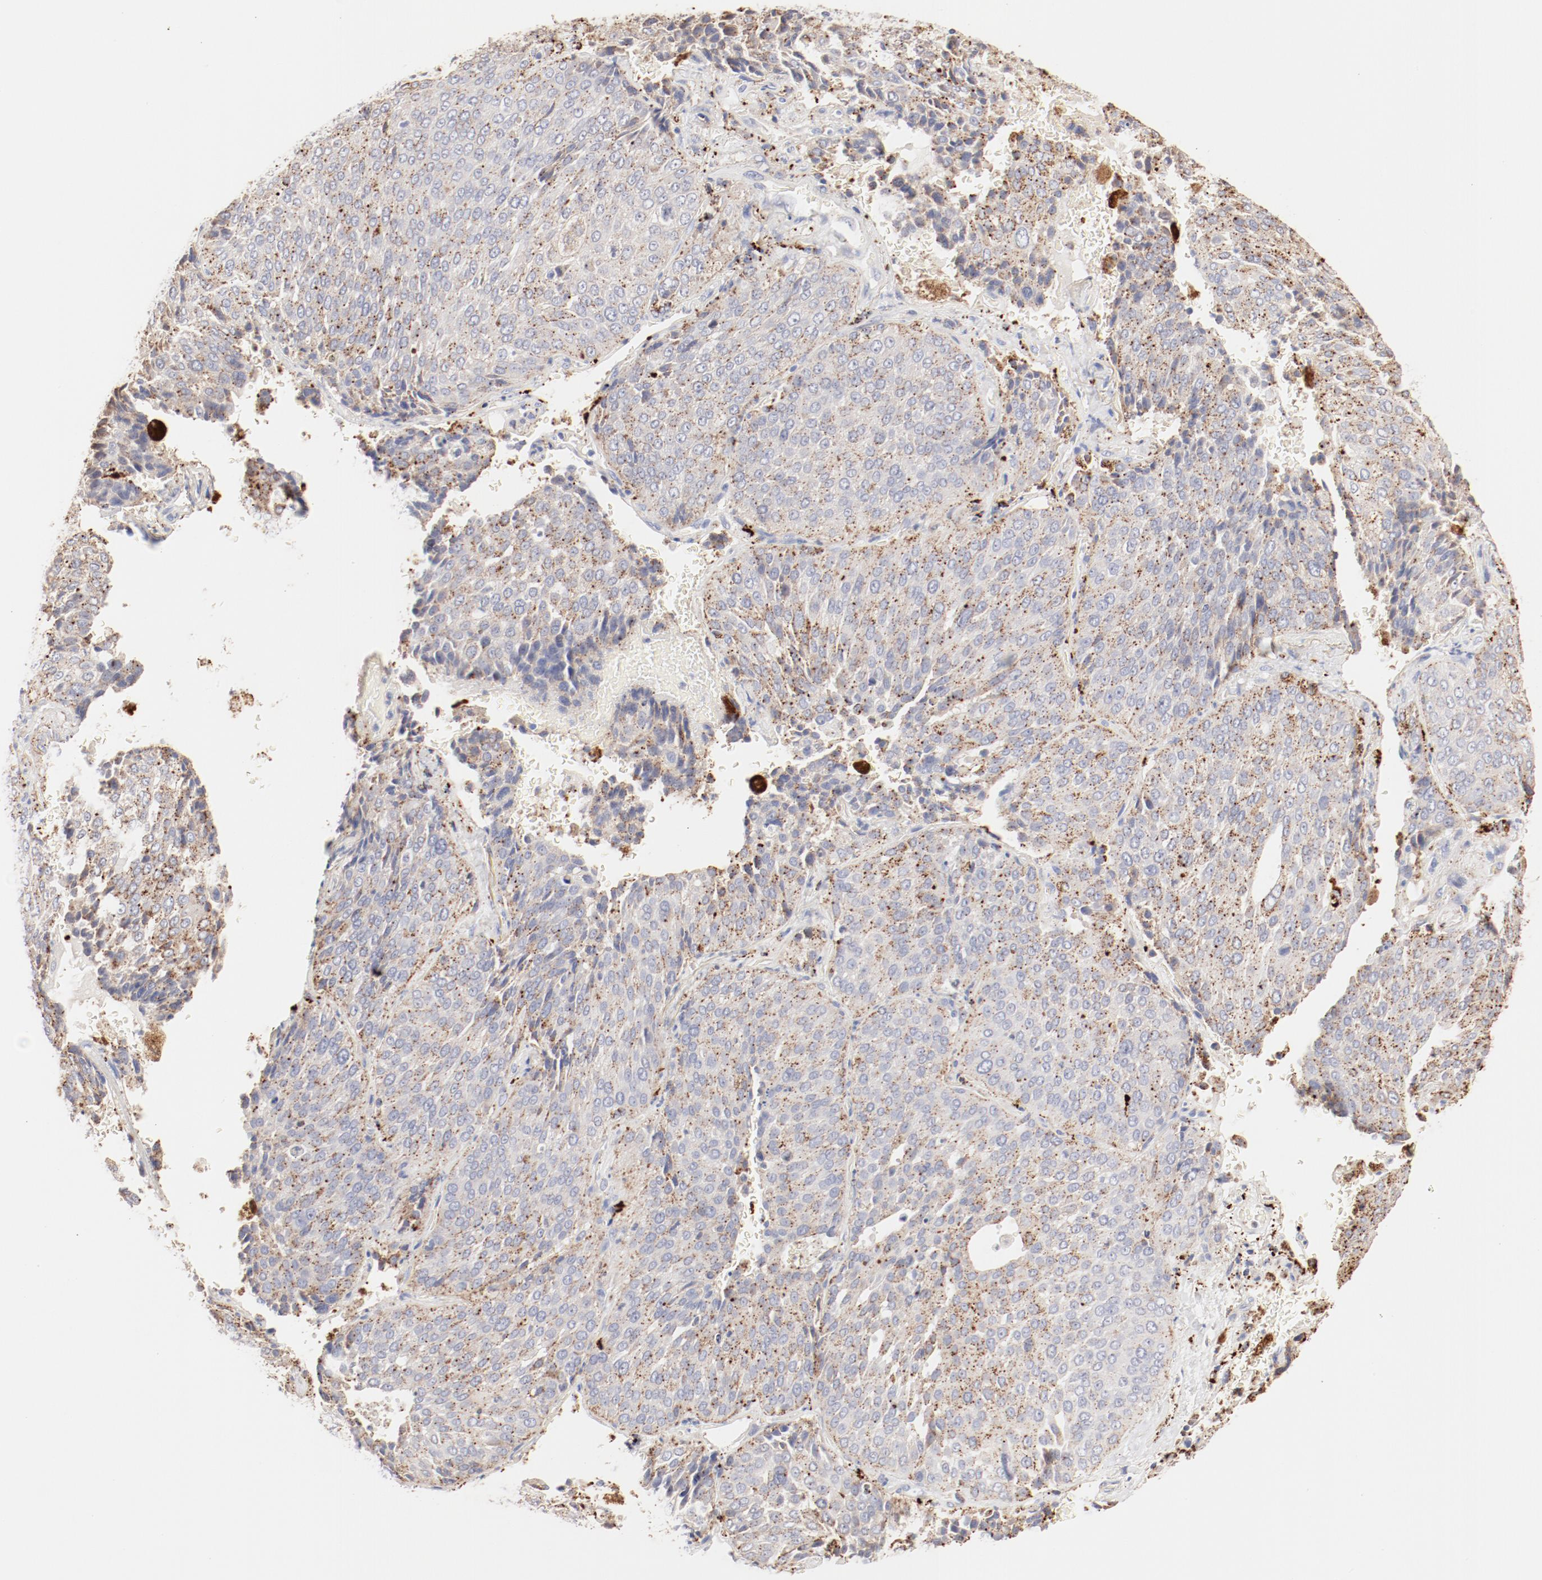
{"staining": {"intensity": "weak", "quantity": ">75%", "location": "cytoplasmic/membranous"}, "tissue": "lung cancer", "cell_type": "Tumor cells", "image_type": "cancer", "snomed": [{"axis": "morphology", "description": "Squamous cell carcinoma, NOS"}, {"axis": "topography", "description": "Lung"}], "caption": "A brown stain shows weak cytoplasmic/membranous expression of a protein in lung cancer tumor cells.", "gene": "CTSH", "patient": {"sex": "male", "age": 54}}